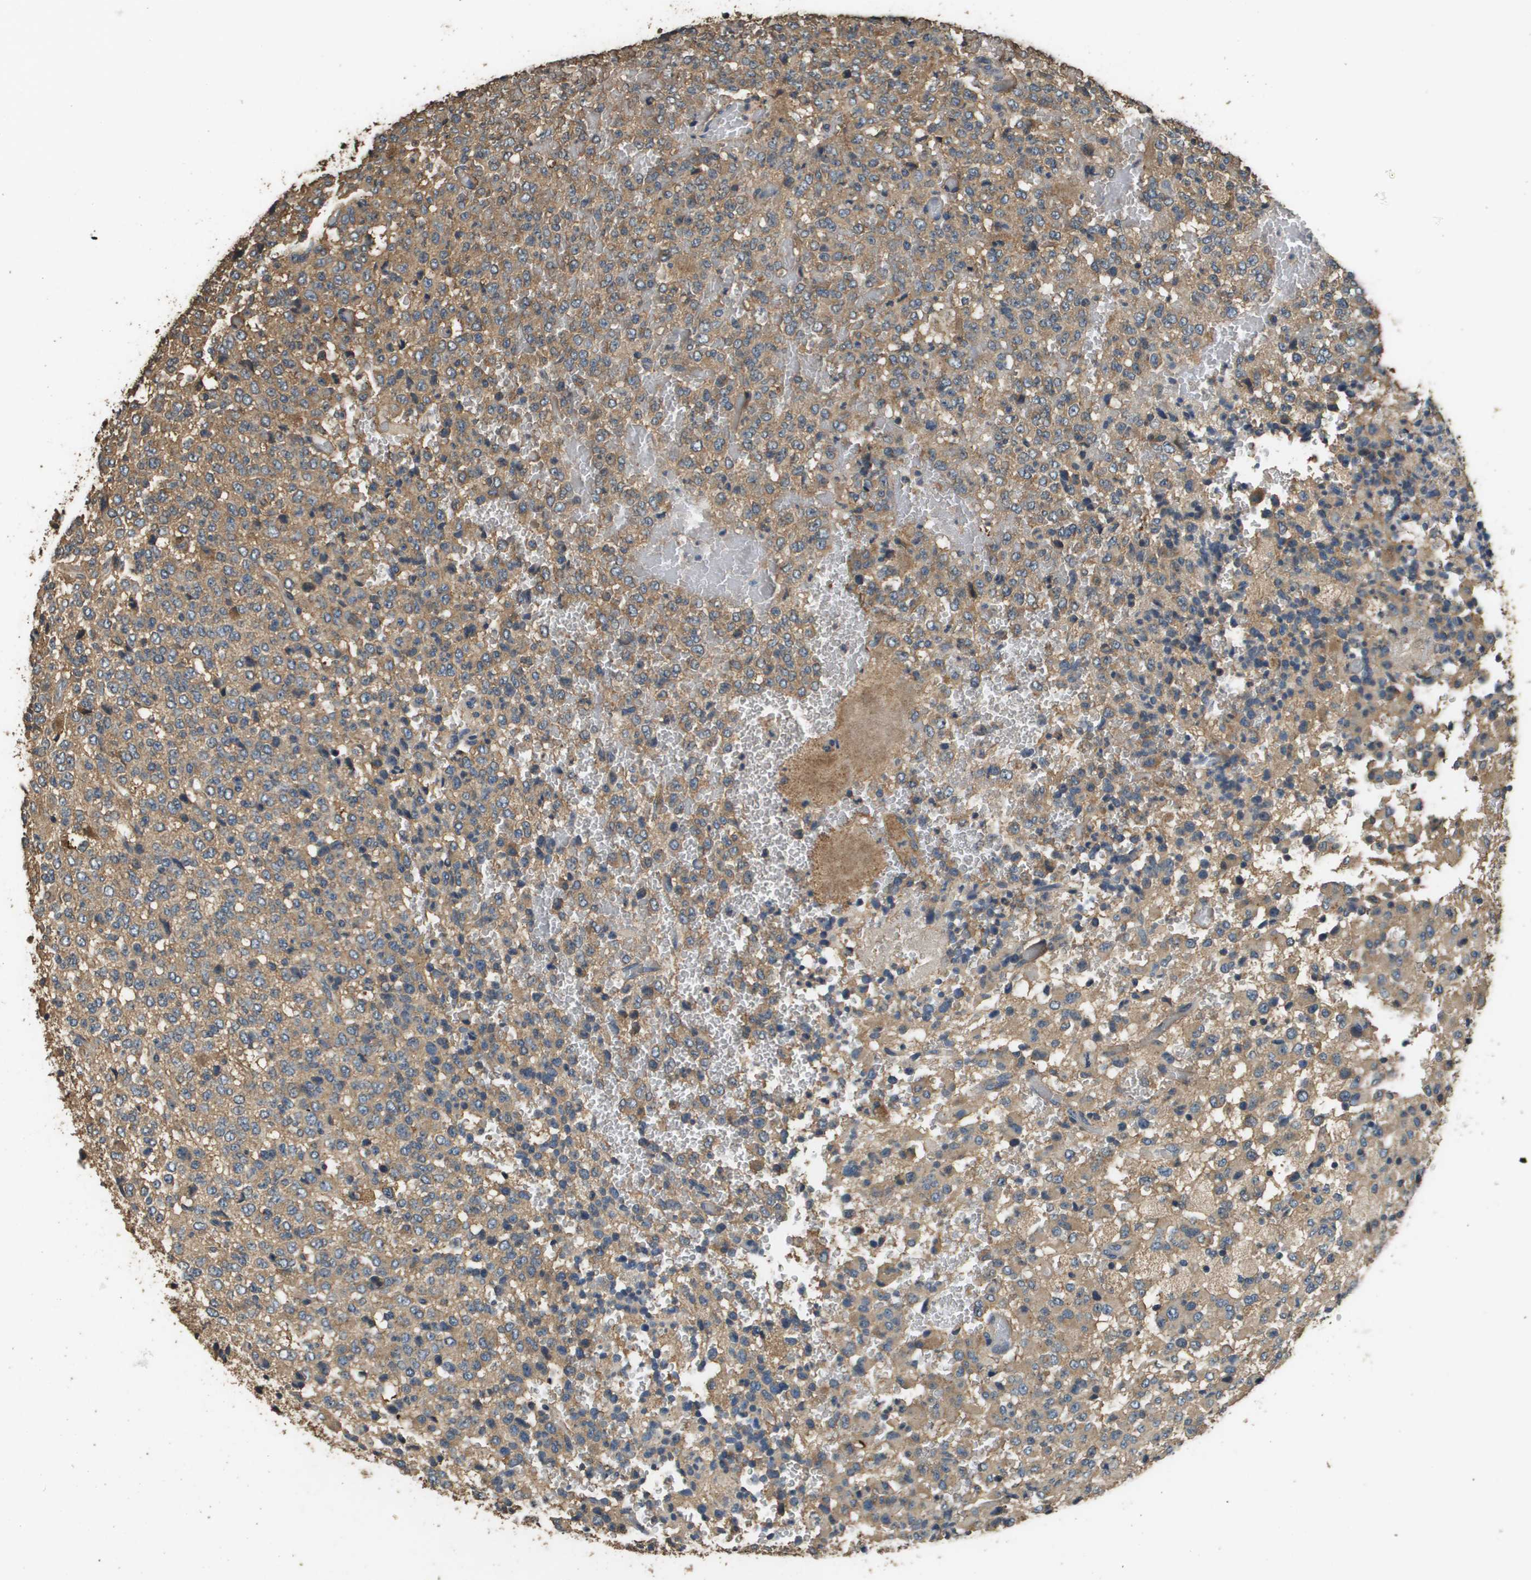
{"staining": {"intensity": "moderate", "quantity": "25%-75%", "location": "cytoplasmic/membranous"}, "tissue": "glioma", "cell_type": "Tumor cells", "image_type": "cancer", "snomed": [{"axis": "morphology", "description": "Glioma, malignant, High grade"}, {"axis": "topography", "description": "pancreas cauda"}], "caption": "An immunohistochemistry image of tumor tissue is shown. Protein staining in brown labels moderate cytoplasmic/membranous positivity in glioma within tumor cells.", "gene": "RAB6B", "patient": {"sex": "male", "age": 60}}